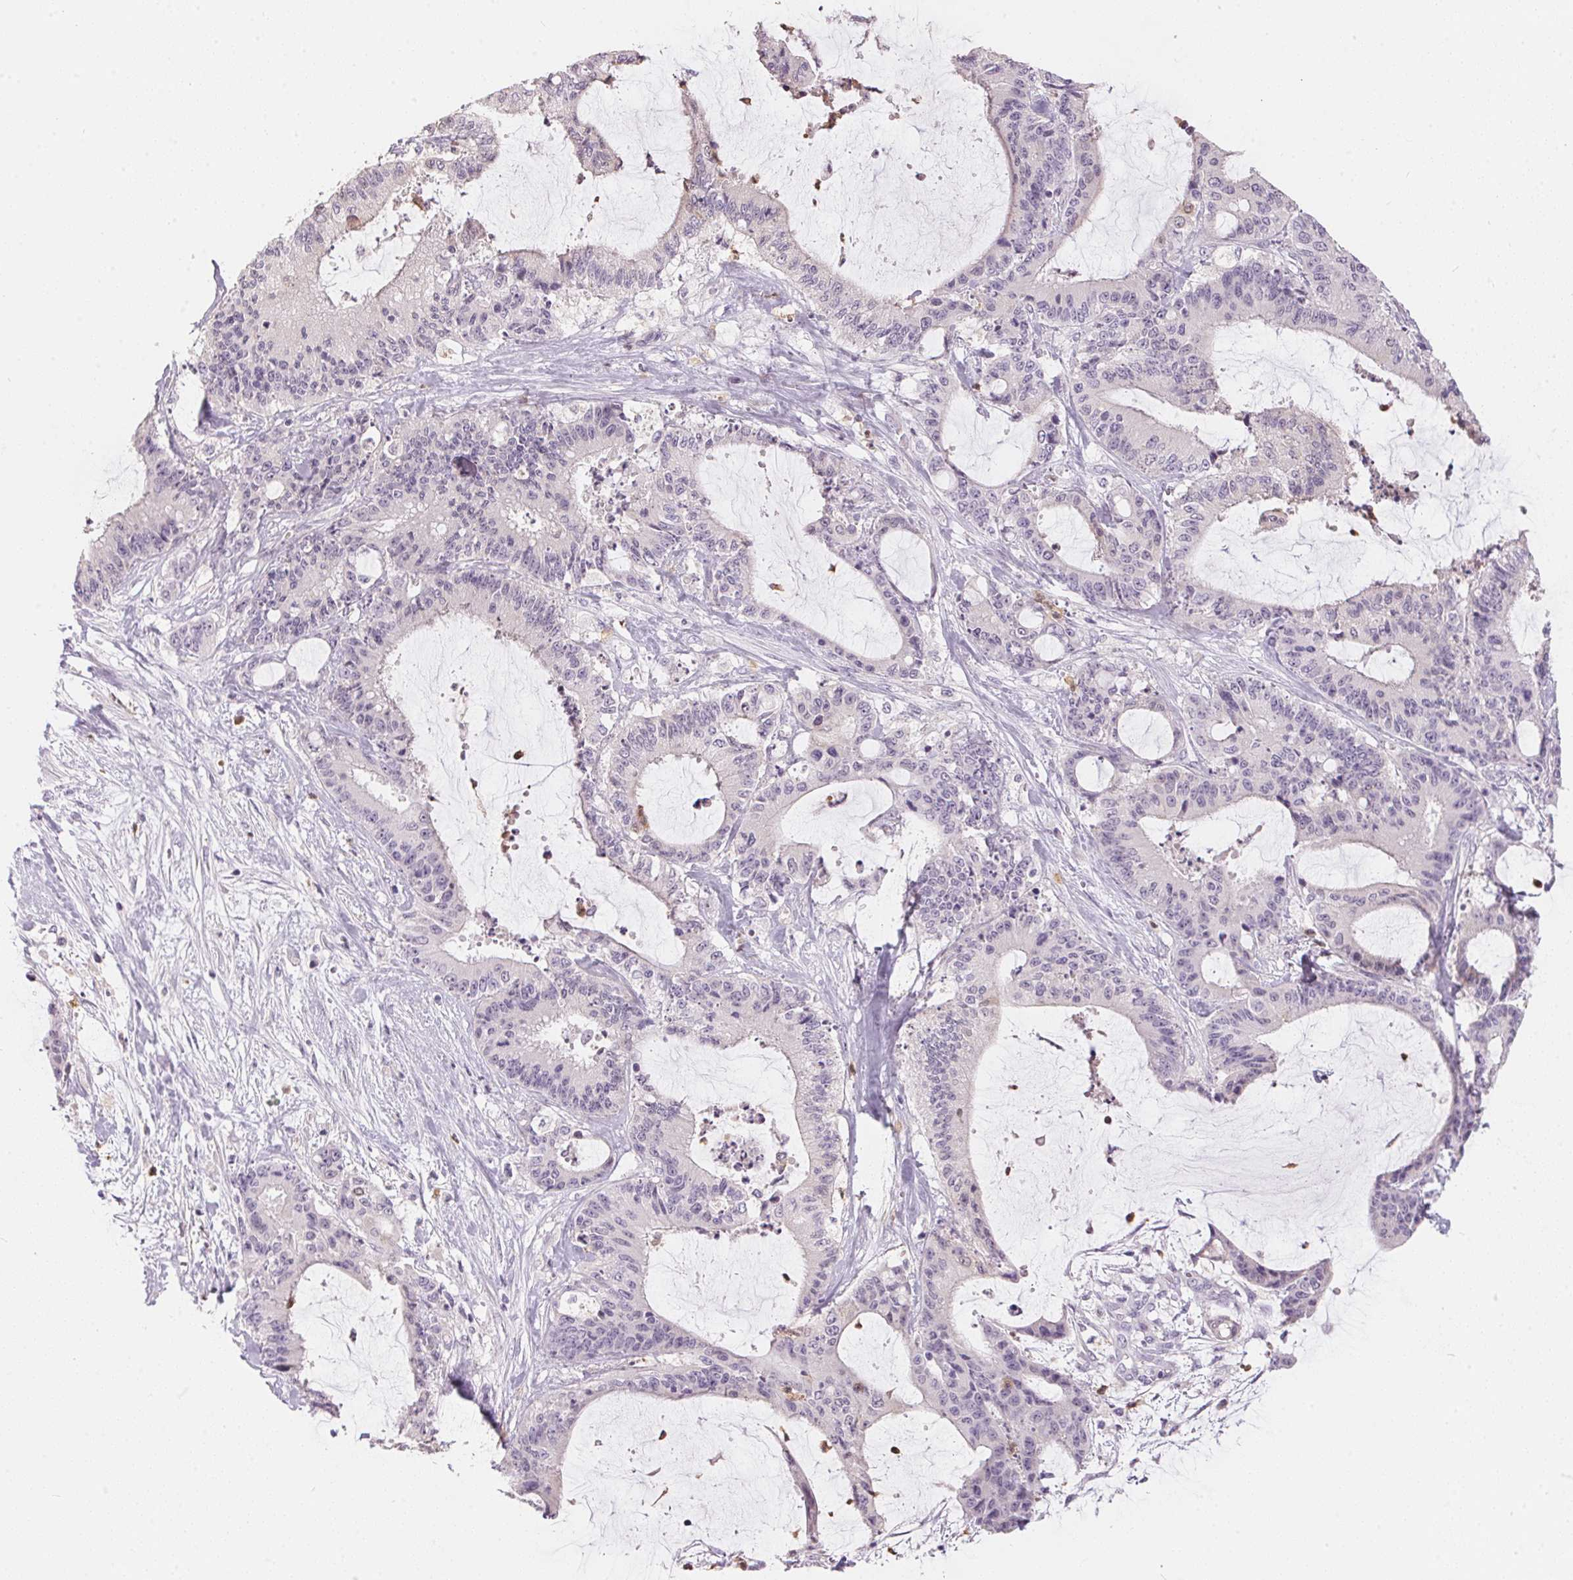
{"staining": {"intensity": "negative", "quantity": "none", "location": "none"}, "tissue": "liver cancer", "cell_type": "Tumor cells", "image_type": "cancer", "snomed": [{"axis": "morphology", "description": "Cholangiocarcinoma"}, {"axis": "topography", "description": "Liver"}], "caption": "This is an IHC histopathology image of human liver cancer (cholangiocarcinoma). There is no staining in tumor cells.", "gene": "SERPINB1", "patient": {"sex": "female", "age": 73}}